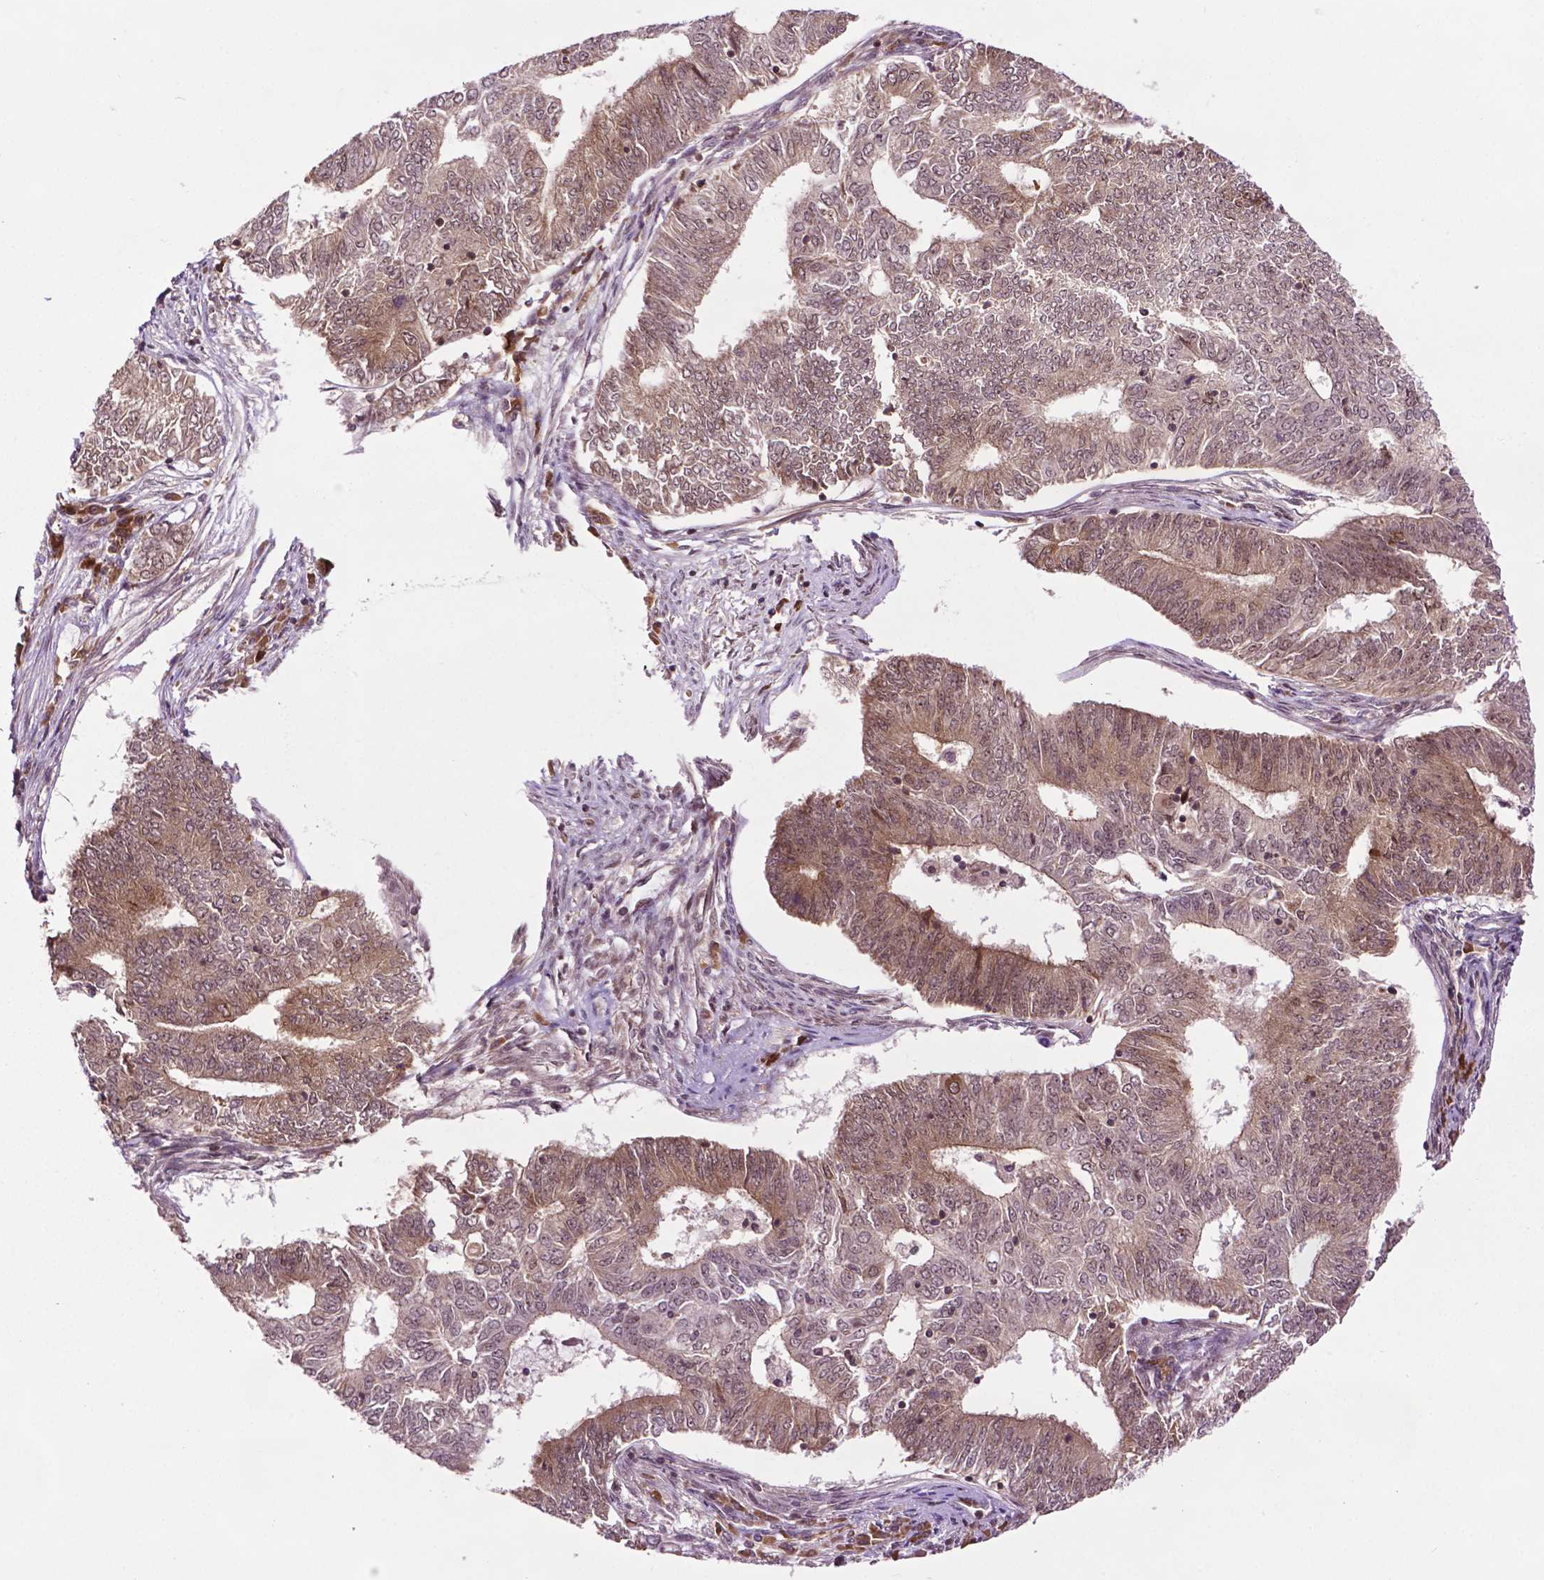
{"staining": {"intensity": "moderate", "quantity": "25%-75%", "location": "cytoplasmic/membranous,nuclear"}, "tissue": "endometrial cancer", "cell_type": "Tumor cells", "image_type": "cancer", "snomed": [{"axis": "morphology", "description": "Adenocarcinoma, NOS"}, {"axis": "topography", "description": "Endometrium"}], "caption": "A brown stain highlights moderate cytoplasmic/membranous and nuclear staining of a protein in endometrial adenocarcinoma tumor cells.", "gene": "TMX2", "patient": {"sex": "female", "age": 62}}